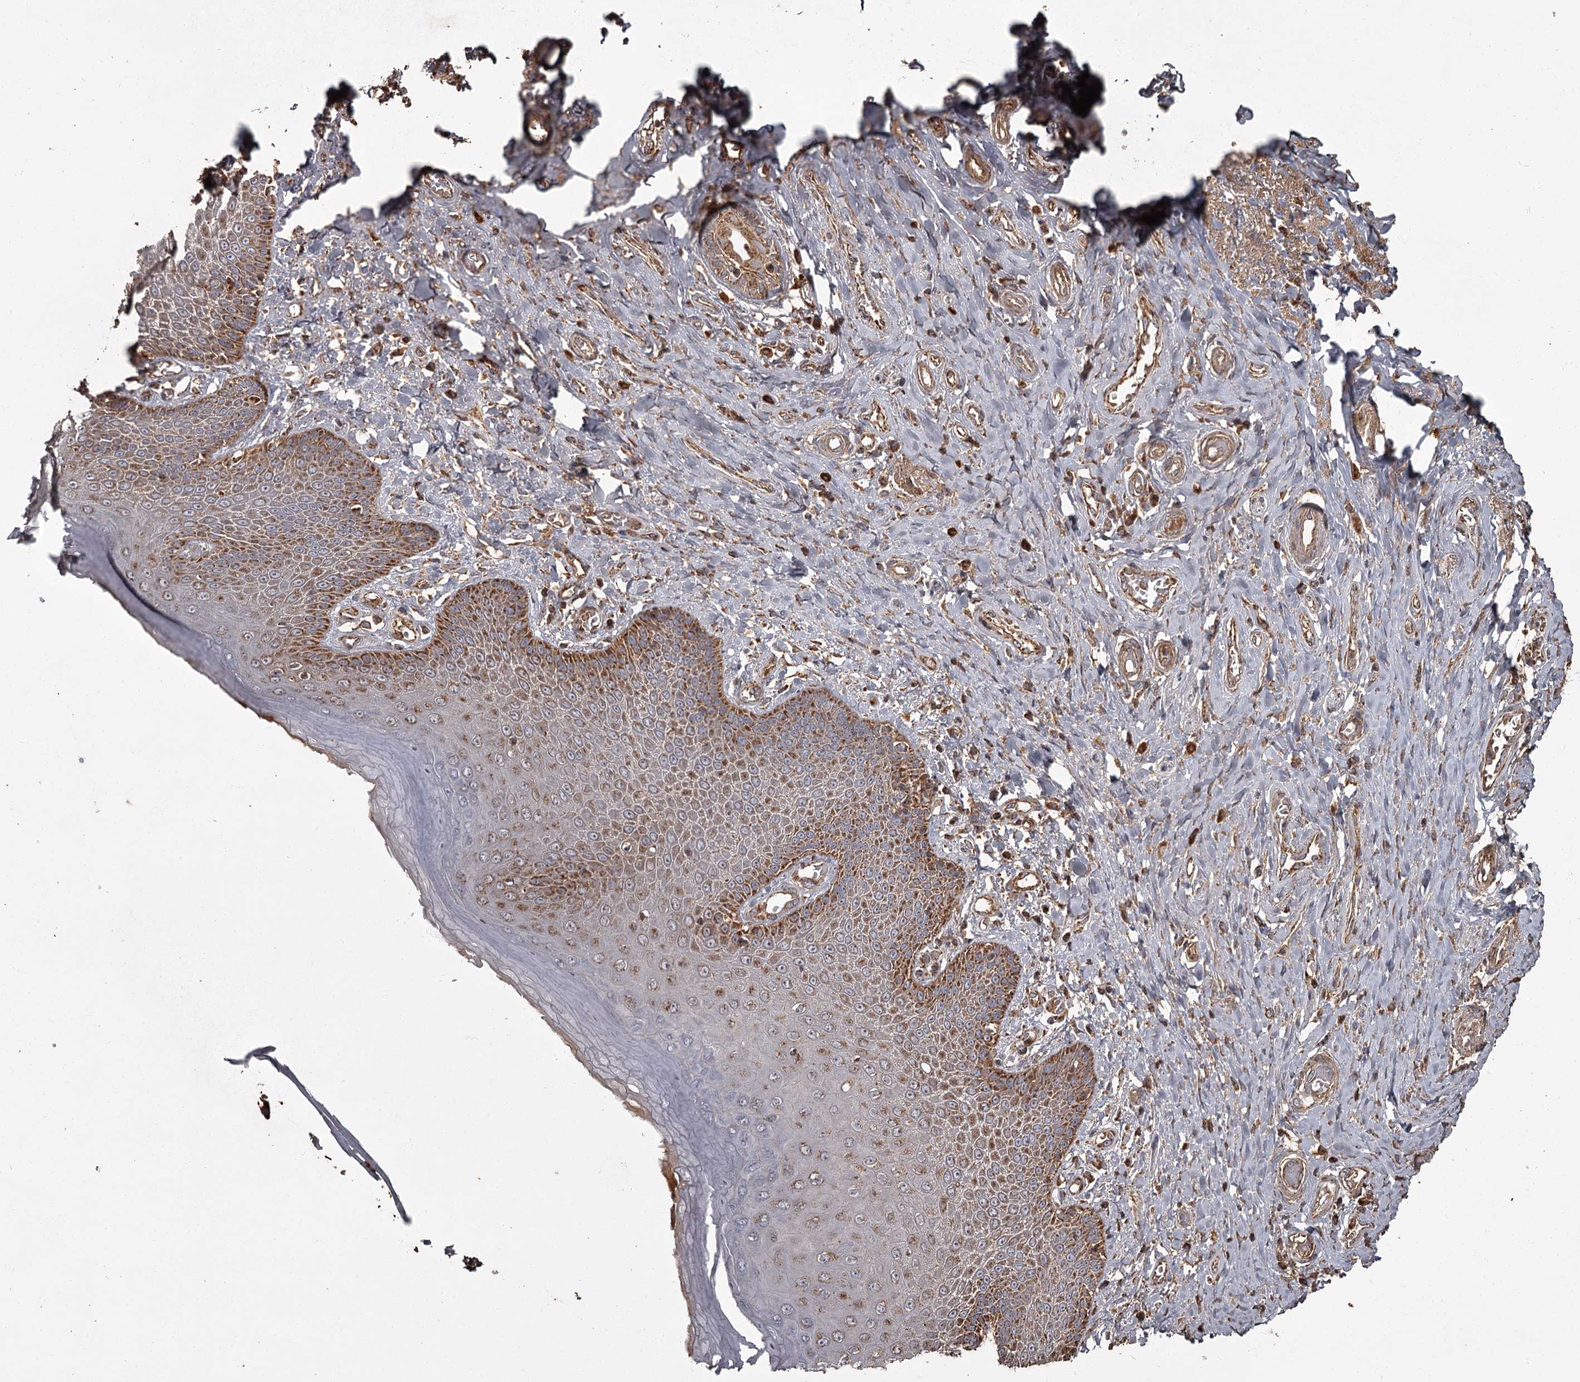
{"staining": {"intensity": "strong", "quantity": "25%-75%", "location": "cytoplasmic/membranous"}, "tissue": "skin", "cell_type": "Epidermal cells", "image_type": "normal", "snomed": [{"axis": "morphology", "description": "Normal tissue, NOS"}, {"axis": "topography", "description": "Anal"}], "caption": "Strong cytoplasmic/membranous staining is seen in approximately 25%-75% of epidermal cells in unremarkable skin.", "gene": "THAP9", "patient": {"sex": "male", "age": 78}}